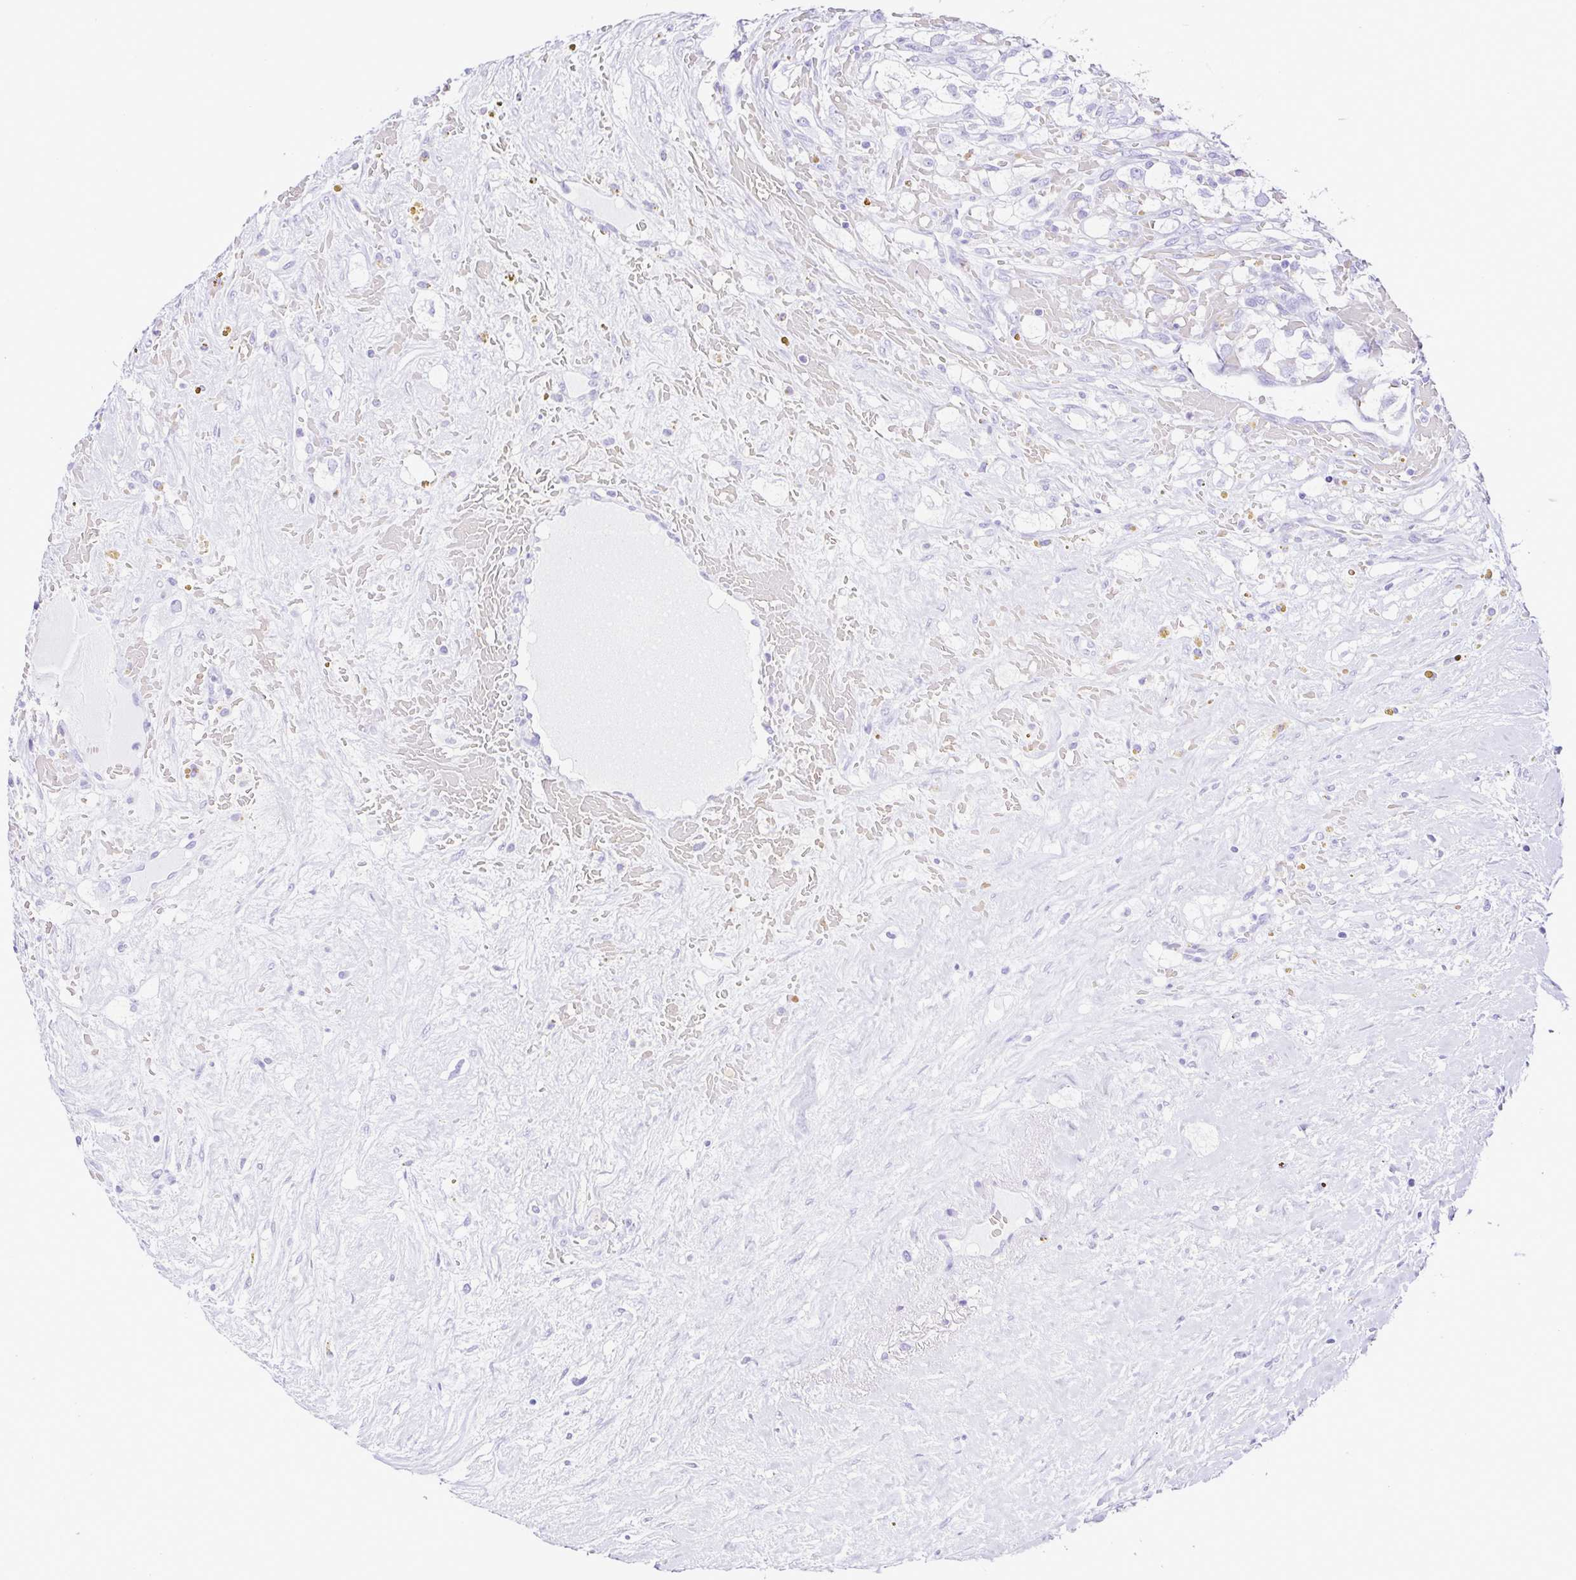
{"staining": {"intensity": "negative", "quantity": "none", "location": "none"}, "tissue": "renal cancer", "cell_type": "Tumor cells", "image_type": "cancer", "snomed": [{"axis": "morphology", "description": "Adenocarcinoma, NOS"}, {"axis": "topography", "description": "Kidney"}], "caption": "An immunohistochemistry (IHC) histopathology image of adenocarcinoma (renal) is shown. There is no staining in tumor cells of adenocarcinoma (renal). Nuclei are stained in blue.", "gene": "SYT1", "patient": {"sex": "male", "age": 59}}